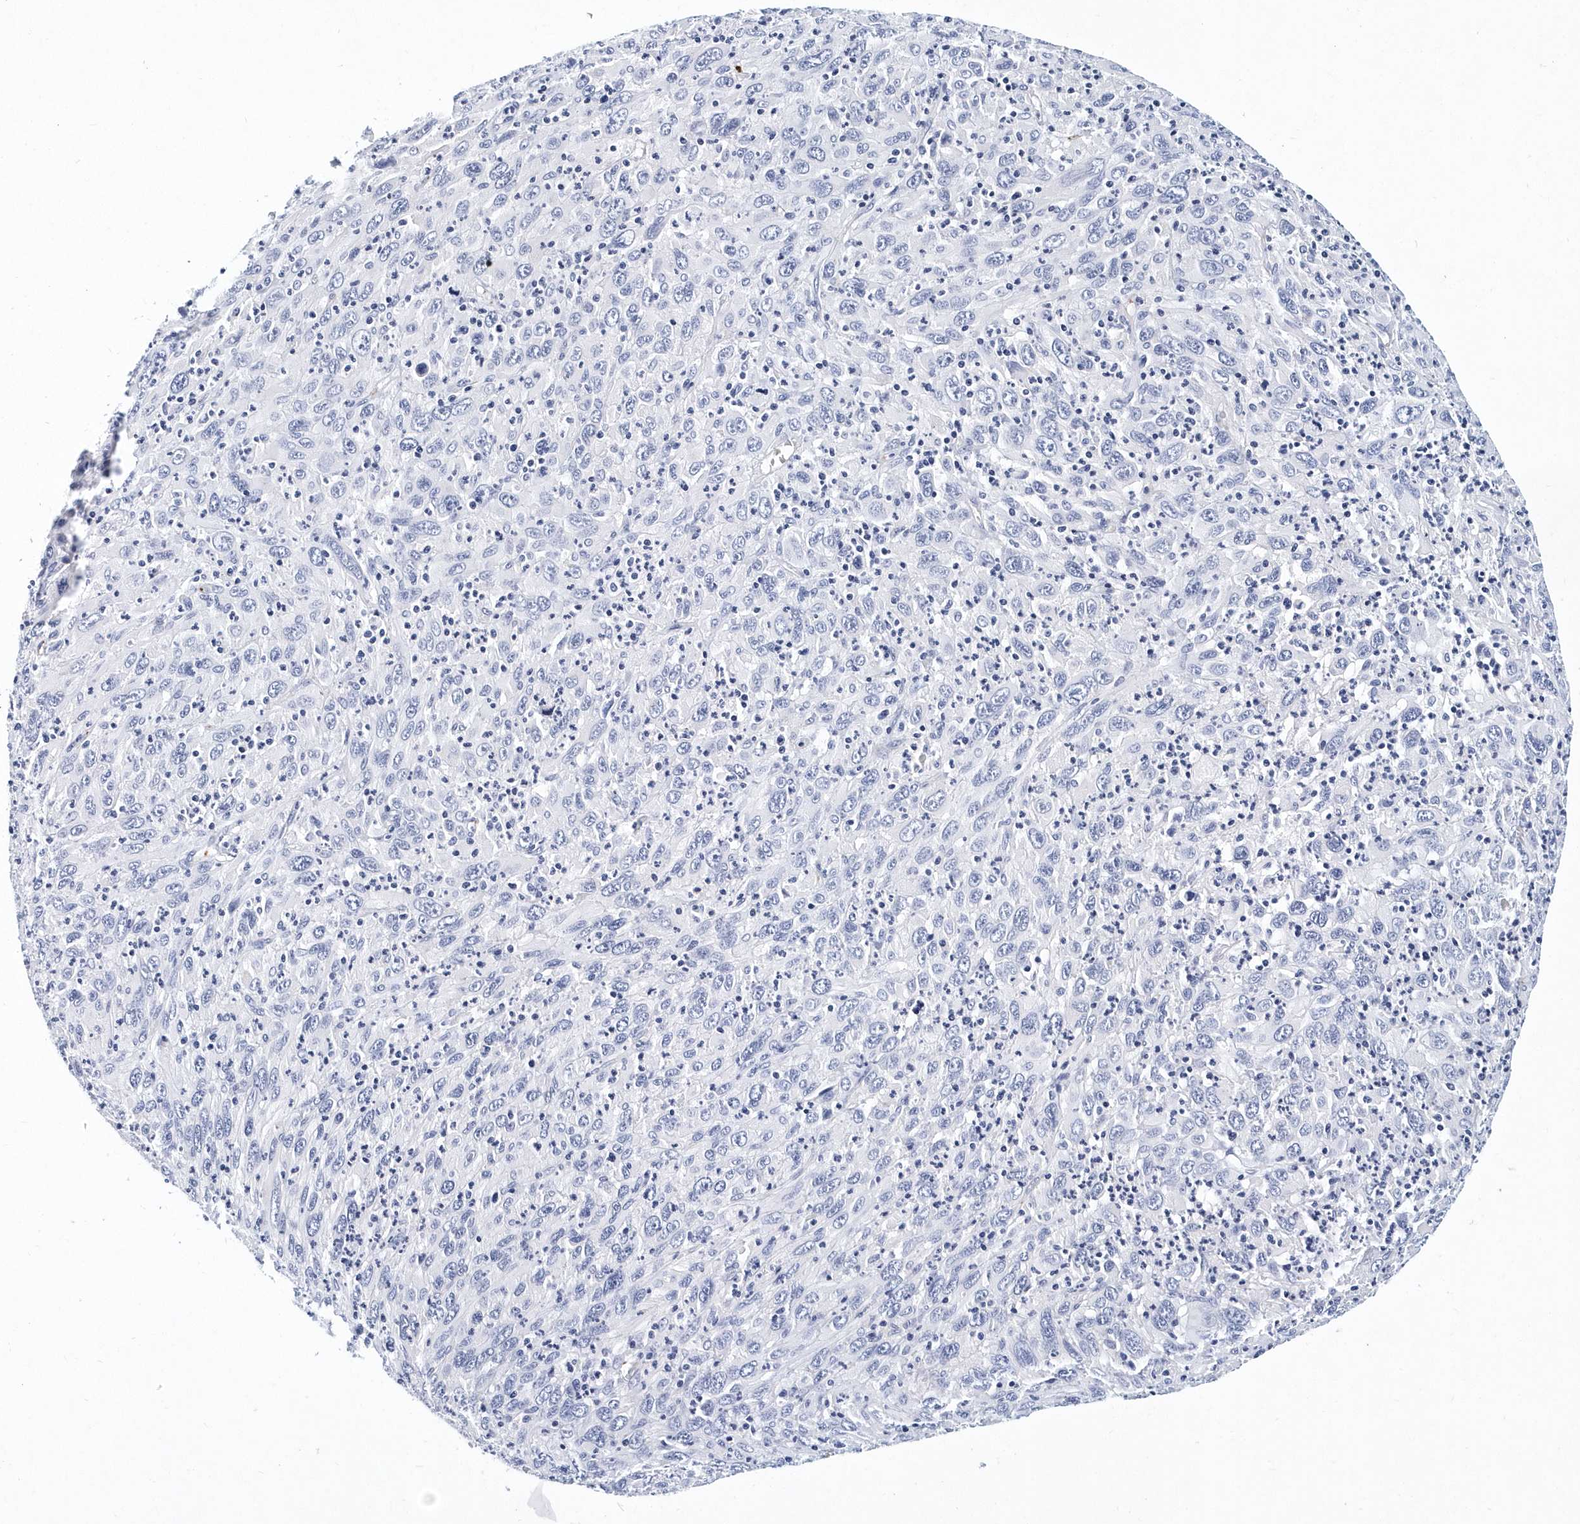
{"staining": {"intensity": "negative", "quantity": "none", "location": "none"}, "tissue": "melanoma", "cell_type": "Tumor cells", "image_type": "cancer", "snomed": [{"axis": "morphology", "description": "Malignant melanoma, Metastatic site"}, {"axis": "topography", "description": "Skin"}], "caption": "Immunohistochemistry of human melanoma displays no positivity in tumor cells.", "gene": "ITGA2B", "patient": {"sex": "female", "age": 56}}